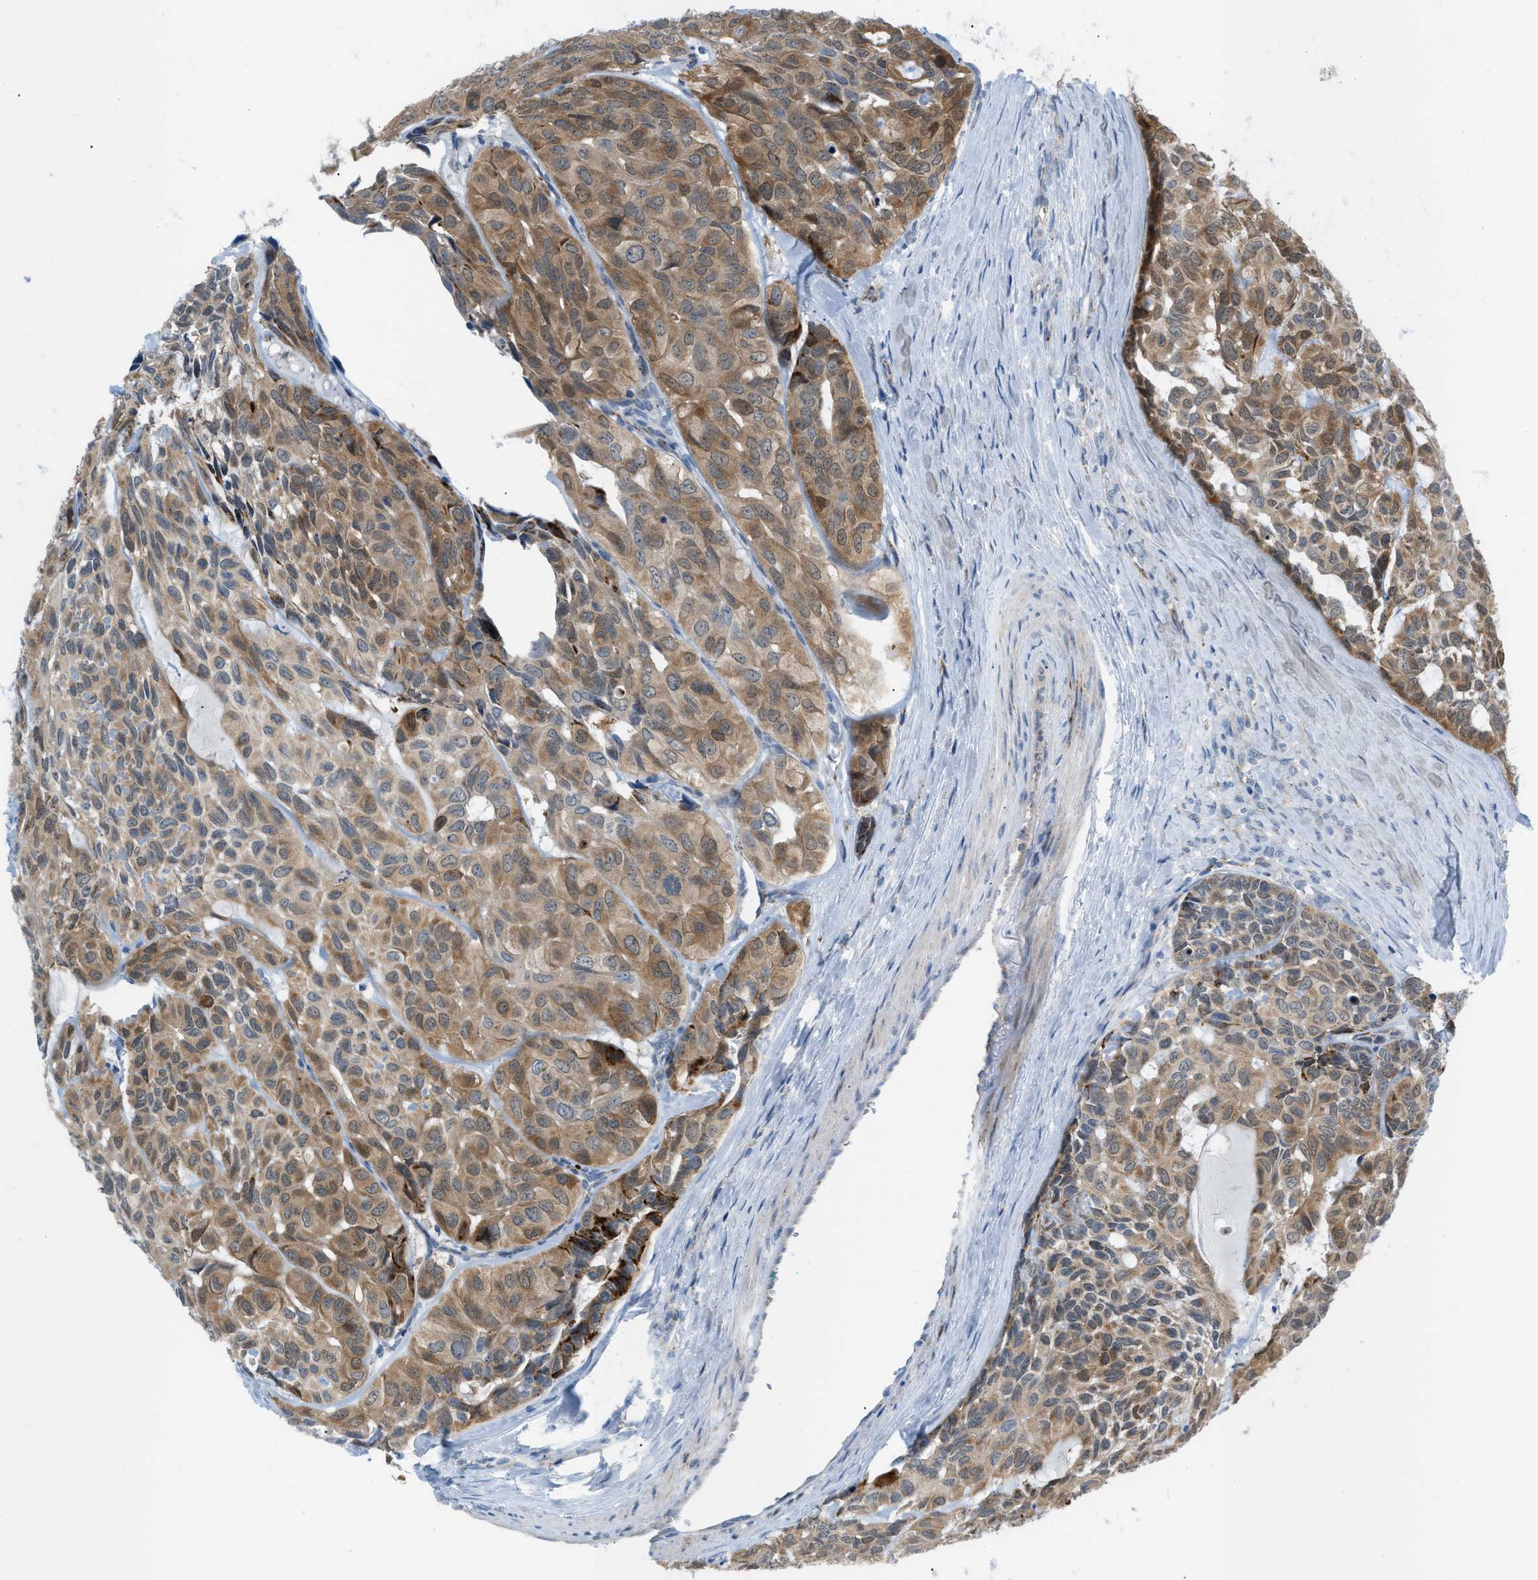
{"staining": {"intensity": "moderate", "quantity": ">75%", "location": "cytoplasmic/membranous"}, "tissue": "head and neck cancer", "cell_type": "Tumor cells", "image_type": "cancer", "snomed": [{"axis": "morphology", "description": "Adenocarcinoma, NOS"}, {"axis": "topography", "description": "Salivary gland, NOS"}, {"axis": "topography", "description": "Head-Neck"}], "caption": "Immunohistochemical staining of head and neck cancer reveals moderate cytoplasmic/membranous protein expression in about >75% of tumor cells.", "gene": "RBBP9", "patient": {"sex": "female", "age": 76}}